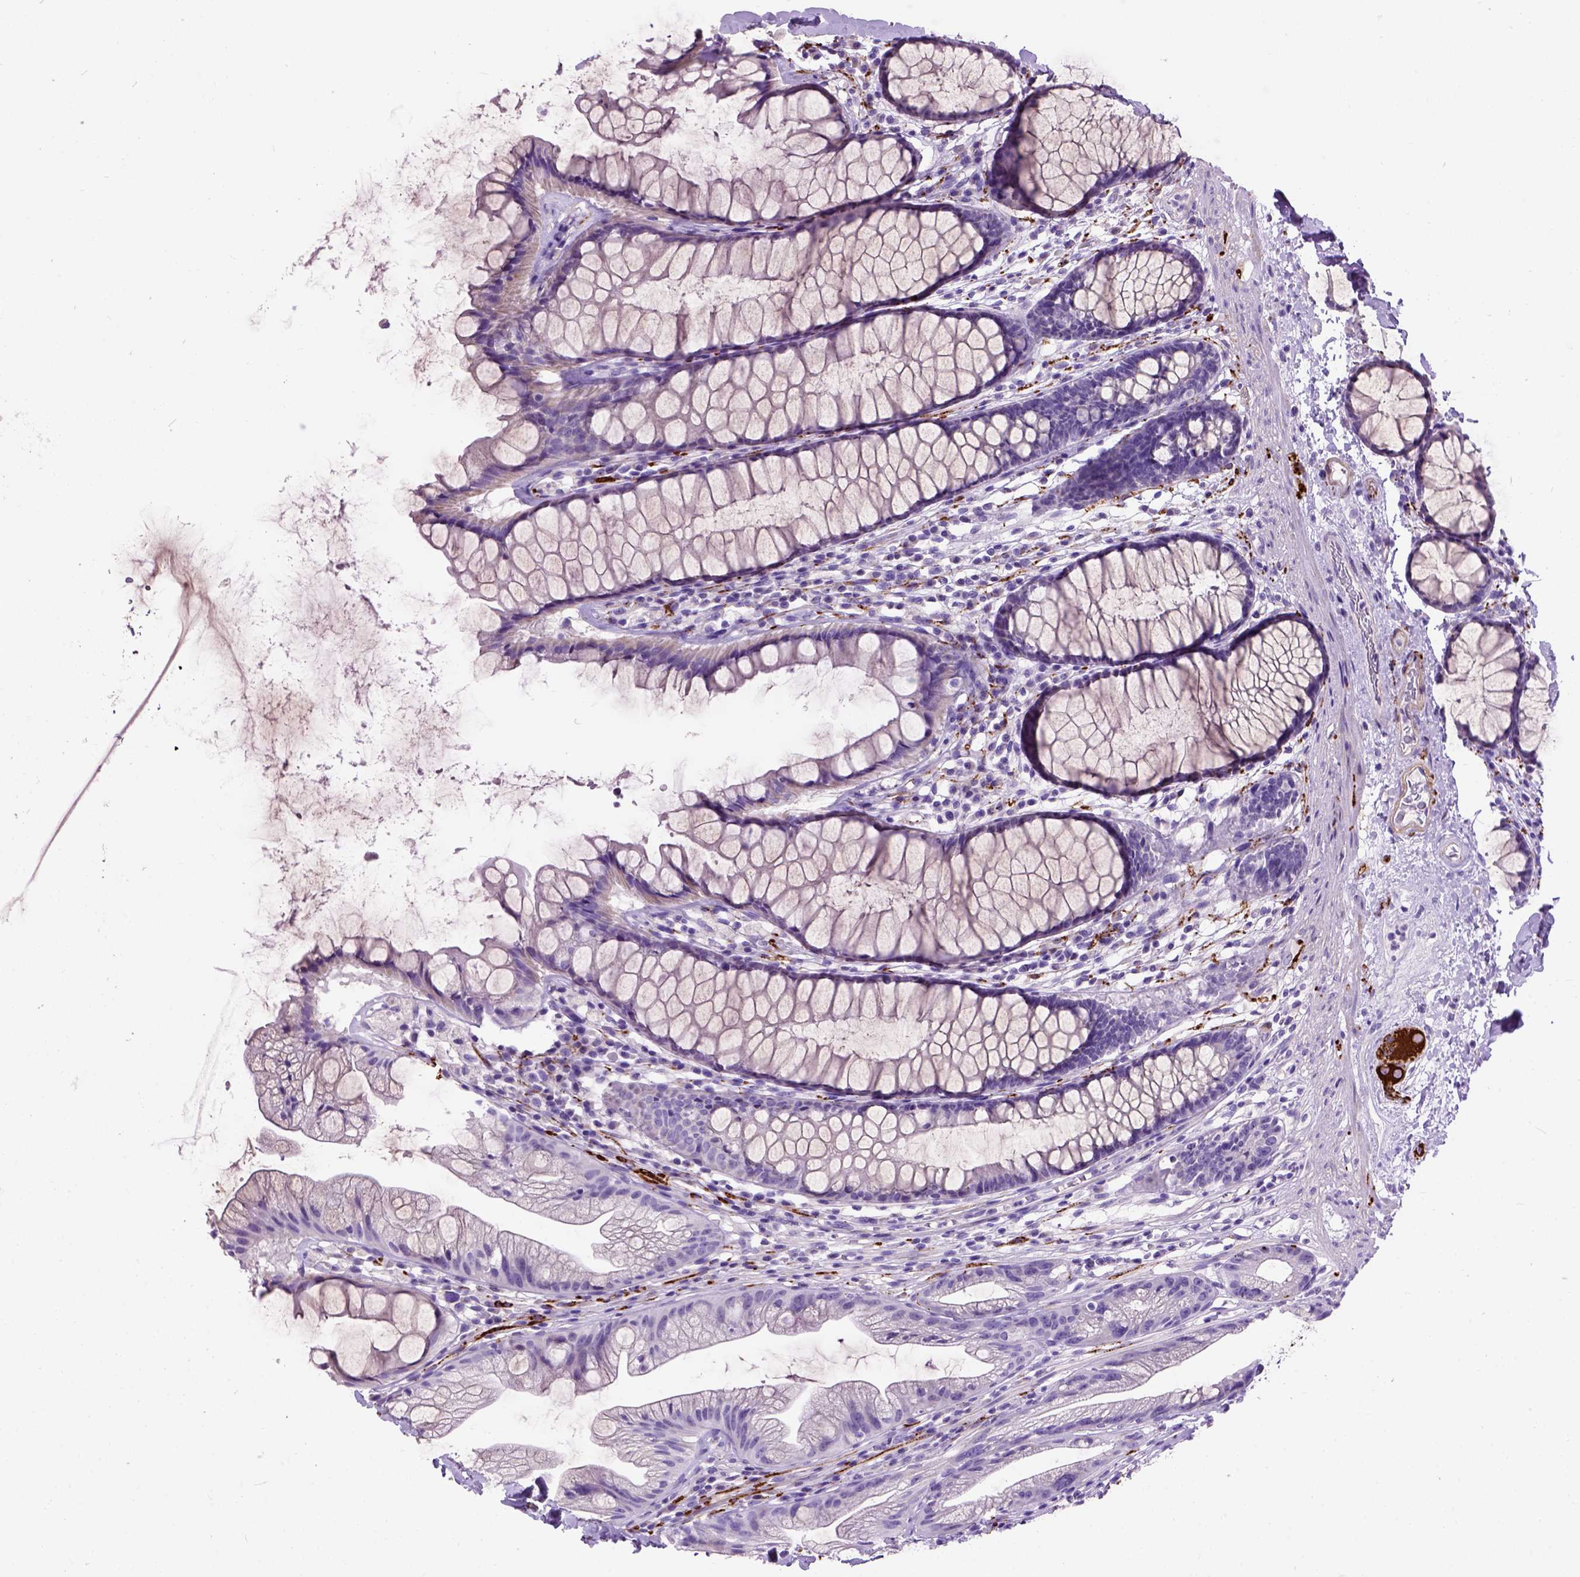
{"staining": {"intensity": "negative", "quantity": "none", "location": "none"}, "tissue": "rectum", "cell_type": "Glandular cells", "image_type": "normal", "snomed": [{"axis": "morphology", "description": "Normal tissue, NOS"}, {"axis": "topography", "description": "Rectum"}], "caption": "Glandular cells show no significant protein staining in normal rectum. (DAB immunohistochemistry (IHC), high magnification).", "gene": "MAPT", "patient": {"sex": "male", "age": 72}}